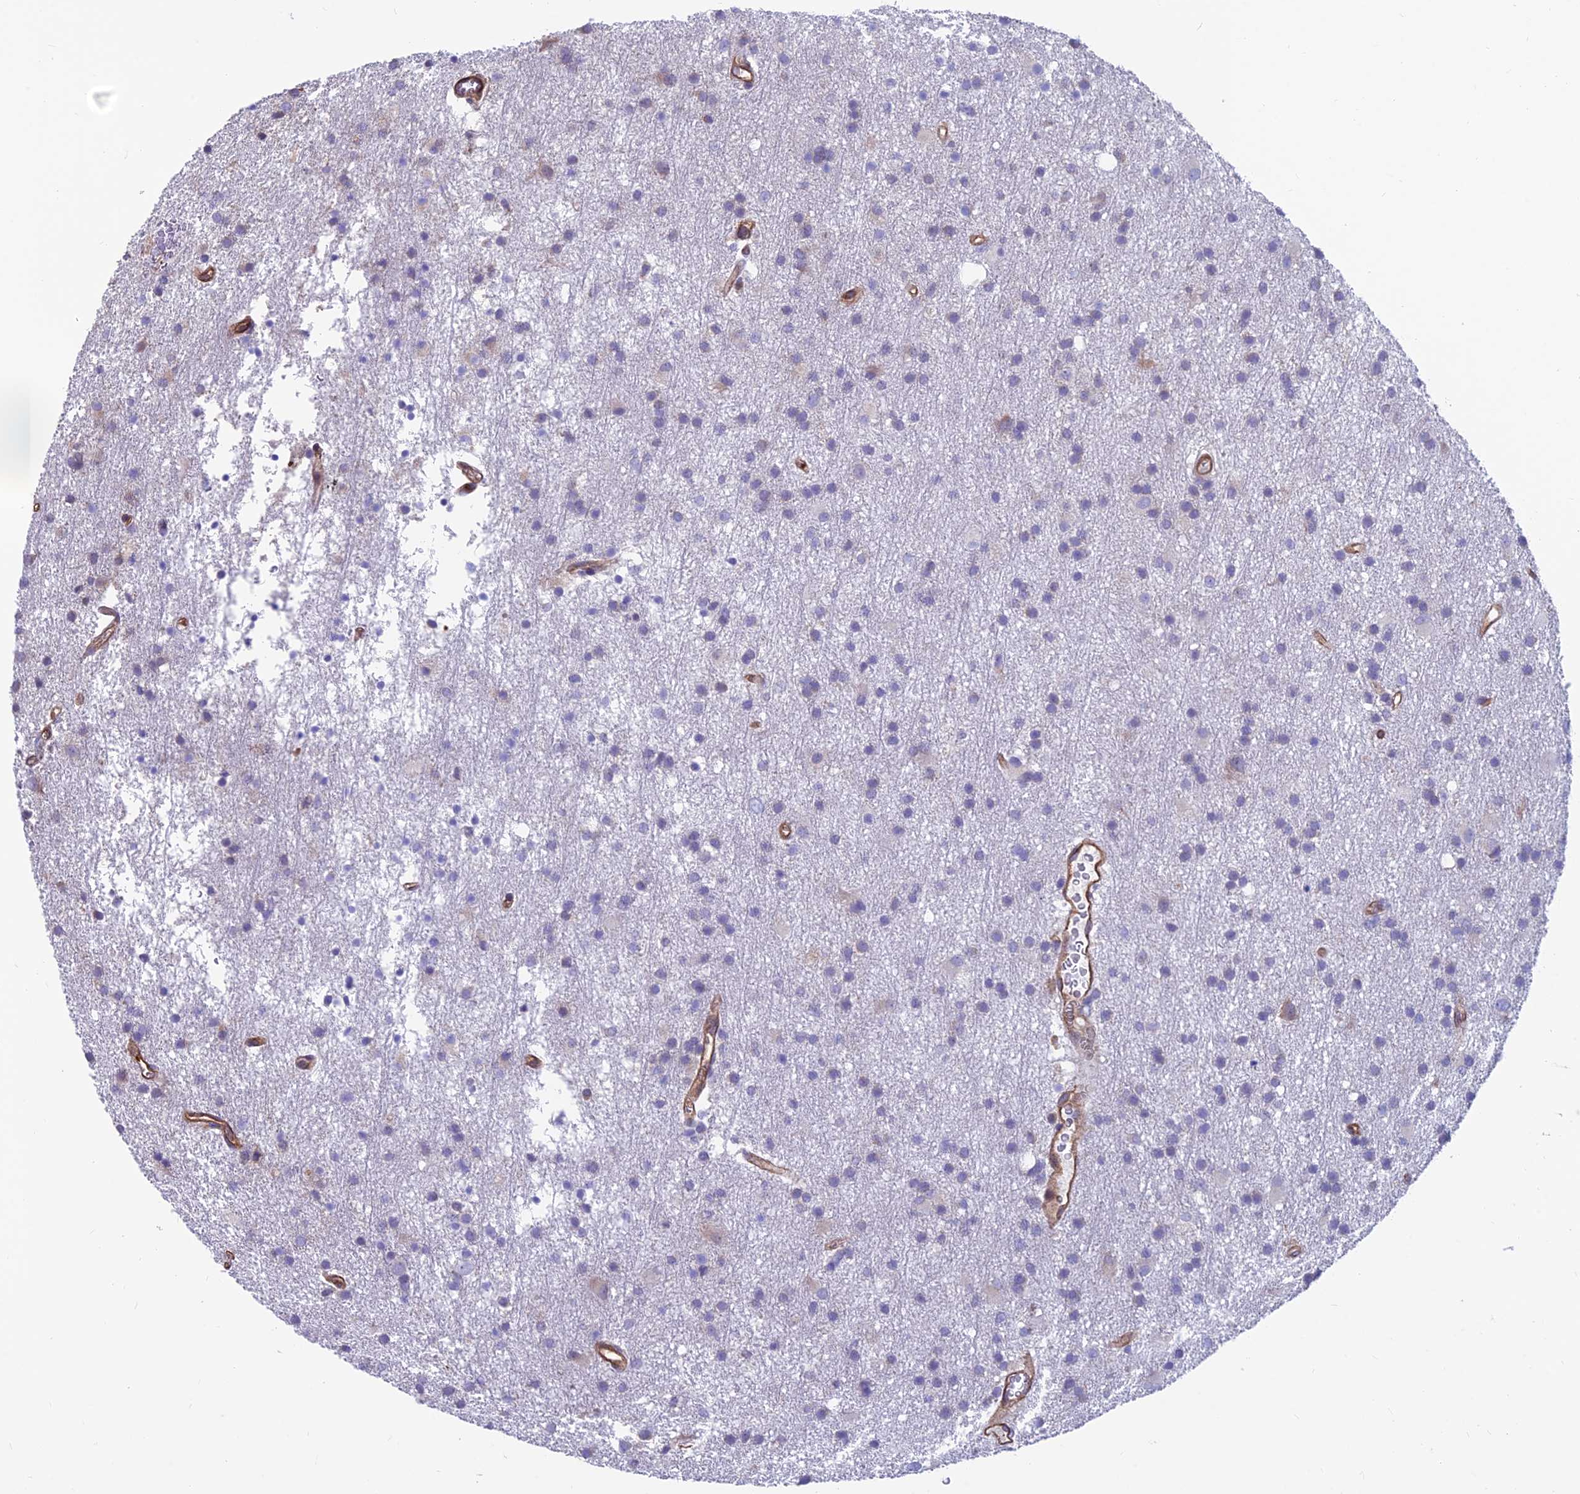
{"staining": {"intensity": "negative", "quantity": "none", "location": "none"}, "tissue": "glioma", "cell_type": "Tumor cells", "image_type": "cancer", "snomed": [{"axis": "morphology", "description": "Glioma, malignant, High grade"}, {"axis": "topography", "description": "Brain"}], "caption": "Tumor cells are negative for protein expression in human glioma. (DAB (3,3'-diaminobenzidine) immunohistochemistry (IHC), high magnification).", "gene": "RTN4RL1", "patient": {"sex": "male", "age": 77}}